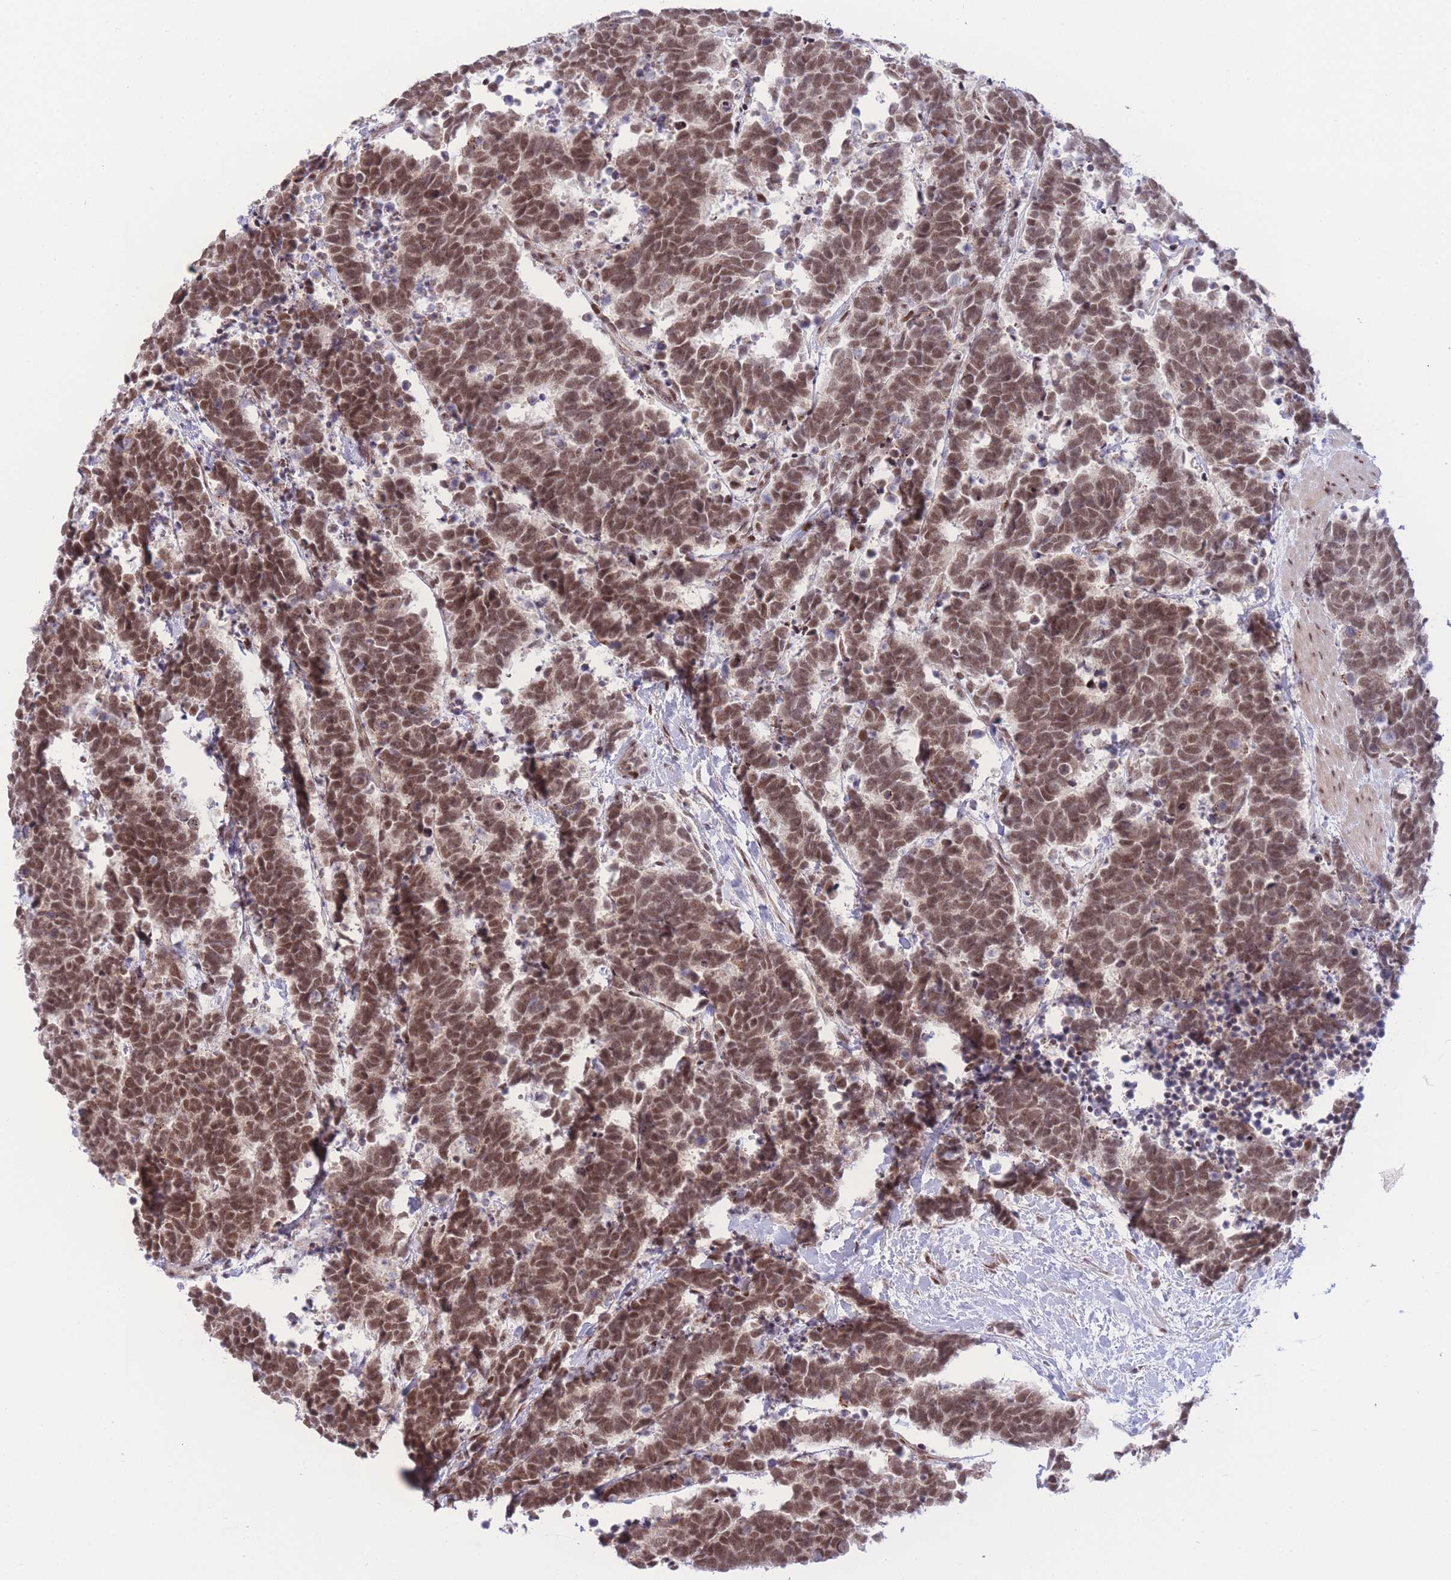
{"staining": {"intensity": "moderate", "quantity": ">75%", "location": "nuclear"}, "tissue": "carcinoid", "cell_type": "Tumor cells", "image_type": "cancer", "snomed": [{"axis": "morphology", "description": "Carcinoma, NOS"}, {"axis": "morphology", "description": "Carcinoid, malignant, NOS"}, {"axis": "topography", "description": "Prostate"}], "caption": "Carcinoid (malignant) tissue reveals moderate nuclear expression in approximately >75% of tumor cells, visualized by immunohistochemistry. (DAB IHC with brightfield microscopy, high magnification).", "gene": "PCIF1", "patient": {"sex": "male", "age": 57}}